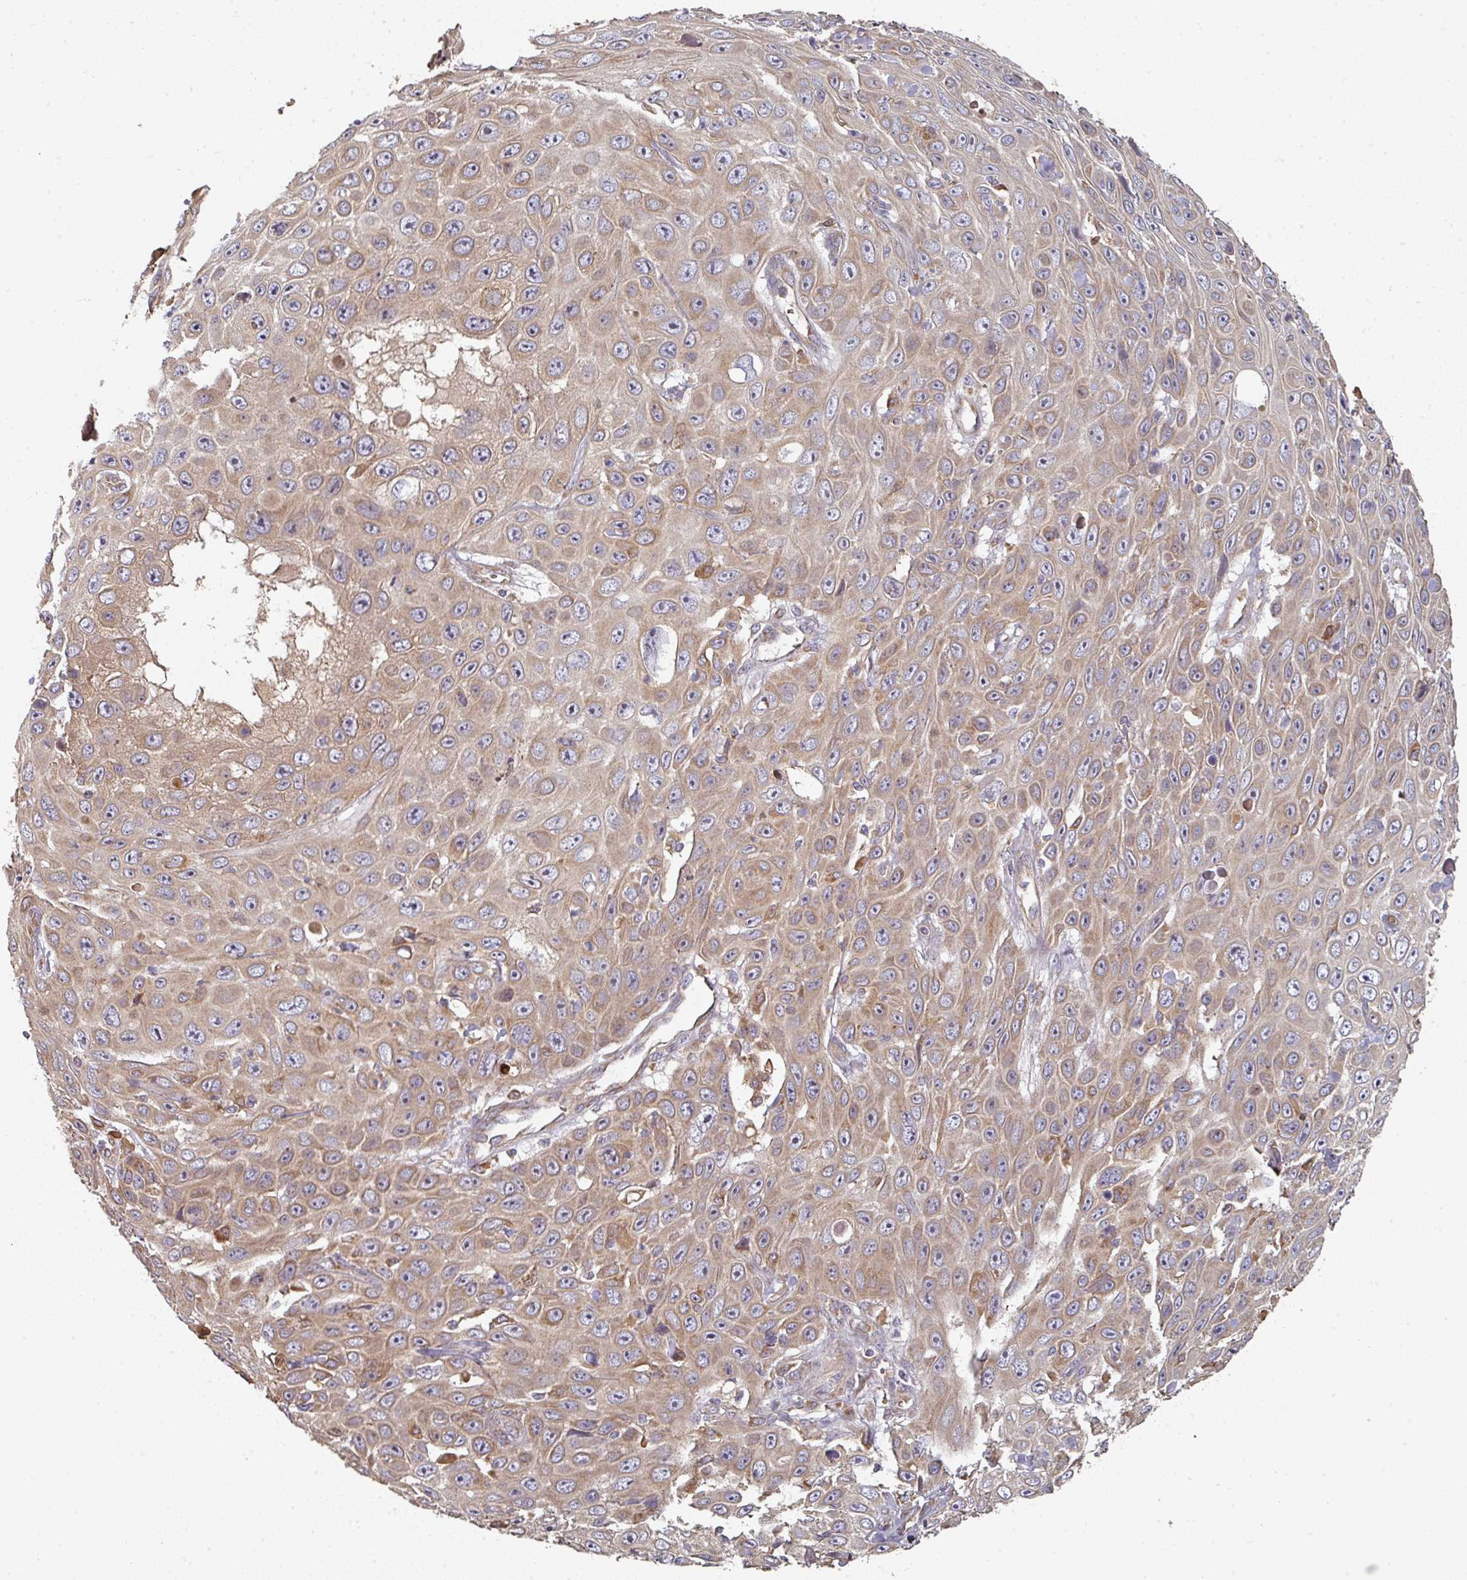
{"staining": {"intensity": "moderate", "quantity": "25%-75%", "location": "cytoplasmic/membranous"}, "tissue": "skin cancer", "cell_type": "Tumor cells", "image_type": "cancer", "snomed": [{"axis": "morphology", "description": "Squamous cell carcinoma, NOS"}, {"axis": "topography", "description": "Skin"}], "caption": "Immunohistochemical staining of human squamous cell carcinoma (skin) displays medium levels of moderate cytoplasmic/membranous protein positivity in about 25%-75% of tumor cells. The protein is stained brown, and the nuclei are stained in blue (DAB (3,3'-diaminobenzidine) IHC with brightfield microscopy, high magnification).", "gene": "EDEM2", "patient": {"sex": "male", "age": 82}}